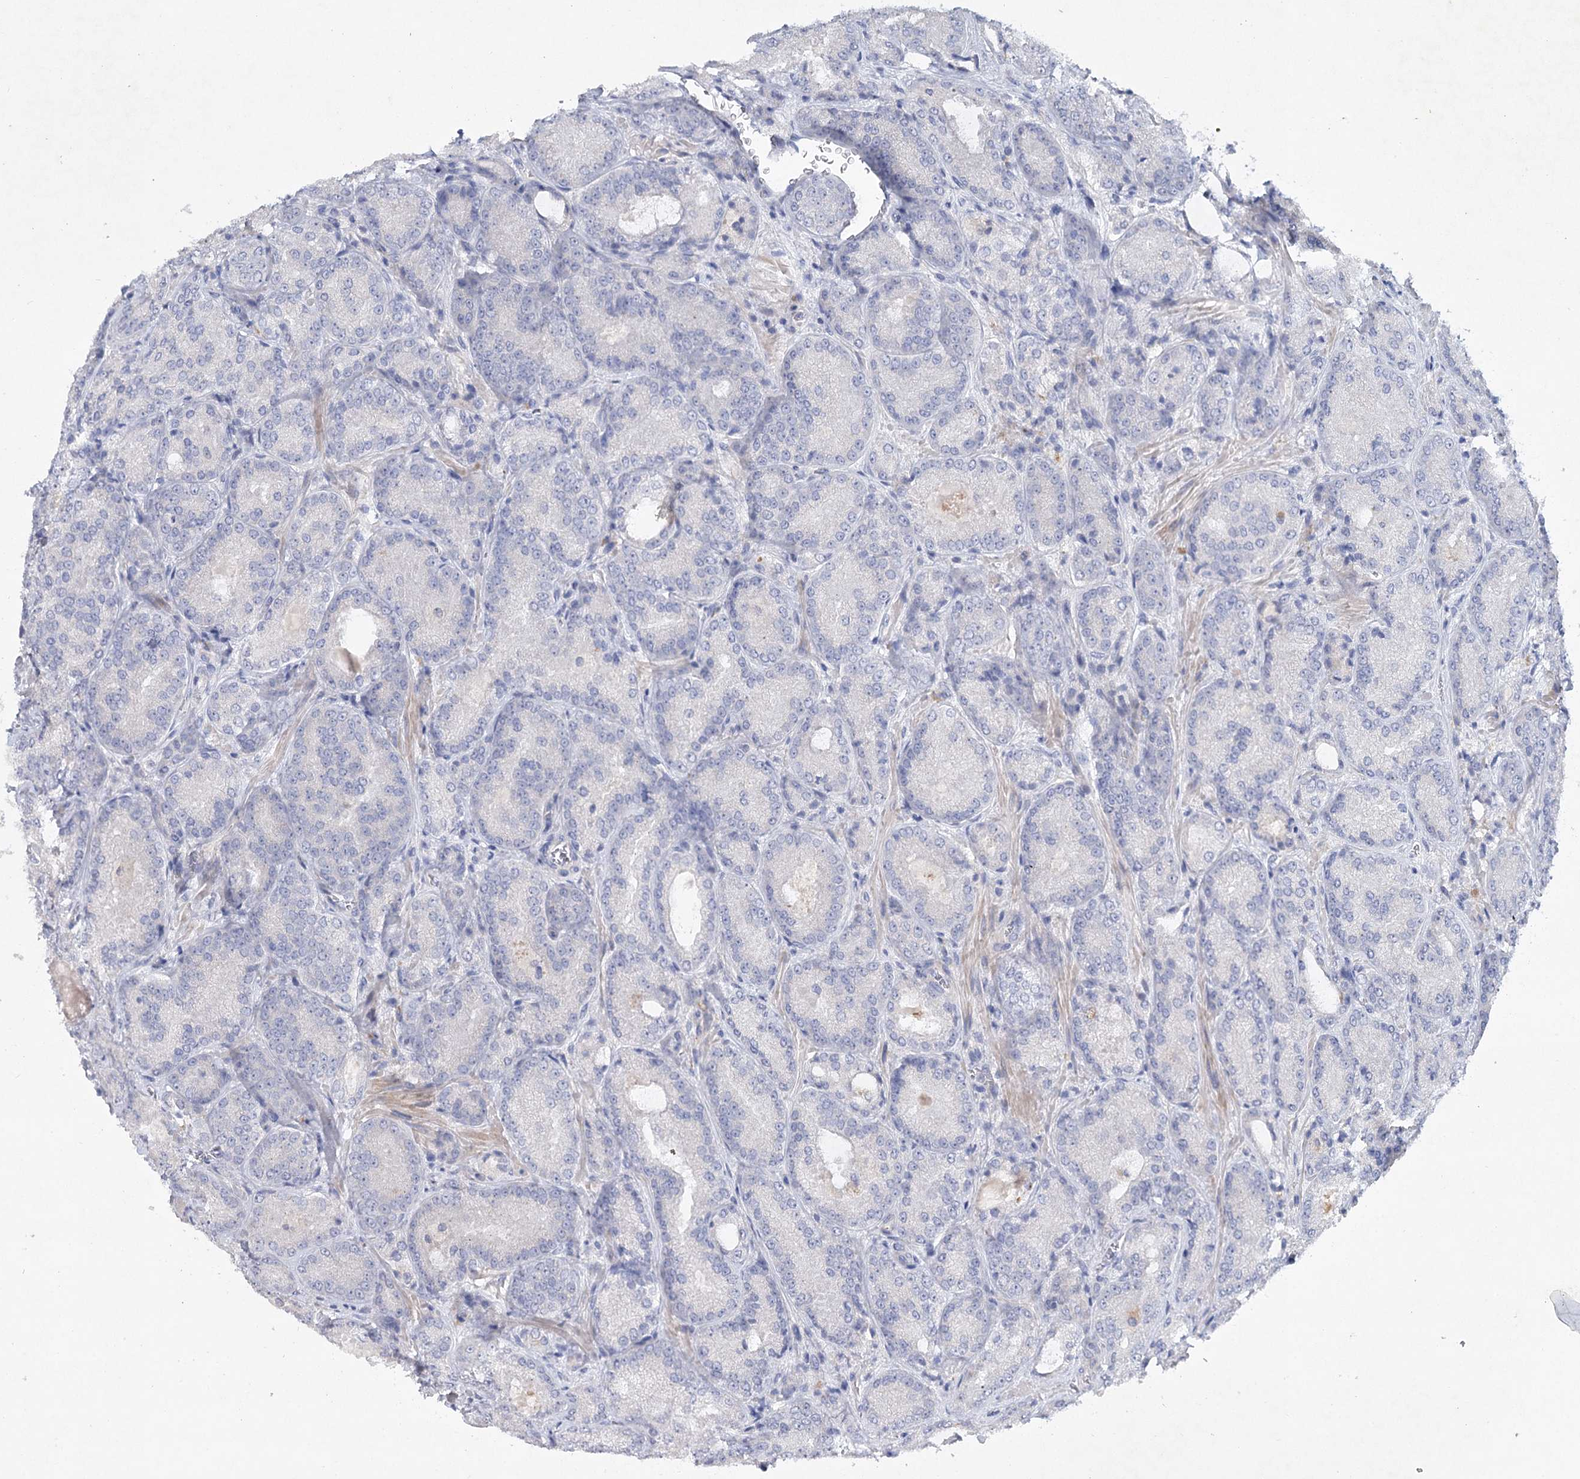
{"staining": {"intensity": "negative", "quantity": "none", "location": "none"}, "tissue": "prostate cancer", "cell_type": "Tumor cells", "image_type": "cancer", "snomed": [{"axis": "morphology", "description": "Adenocarcinoma, Low grade"}, {"axis": "topography", "description": "Prostate"}], "caption": "An image of adenocarcinoma (low-grade) (prostate) stained for a protein shows no brown staining in tumor cells.", "gene": "MAP3K13", "patient": {"sex": "male", "age": 74}}